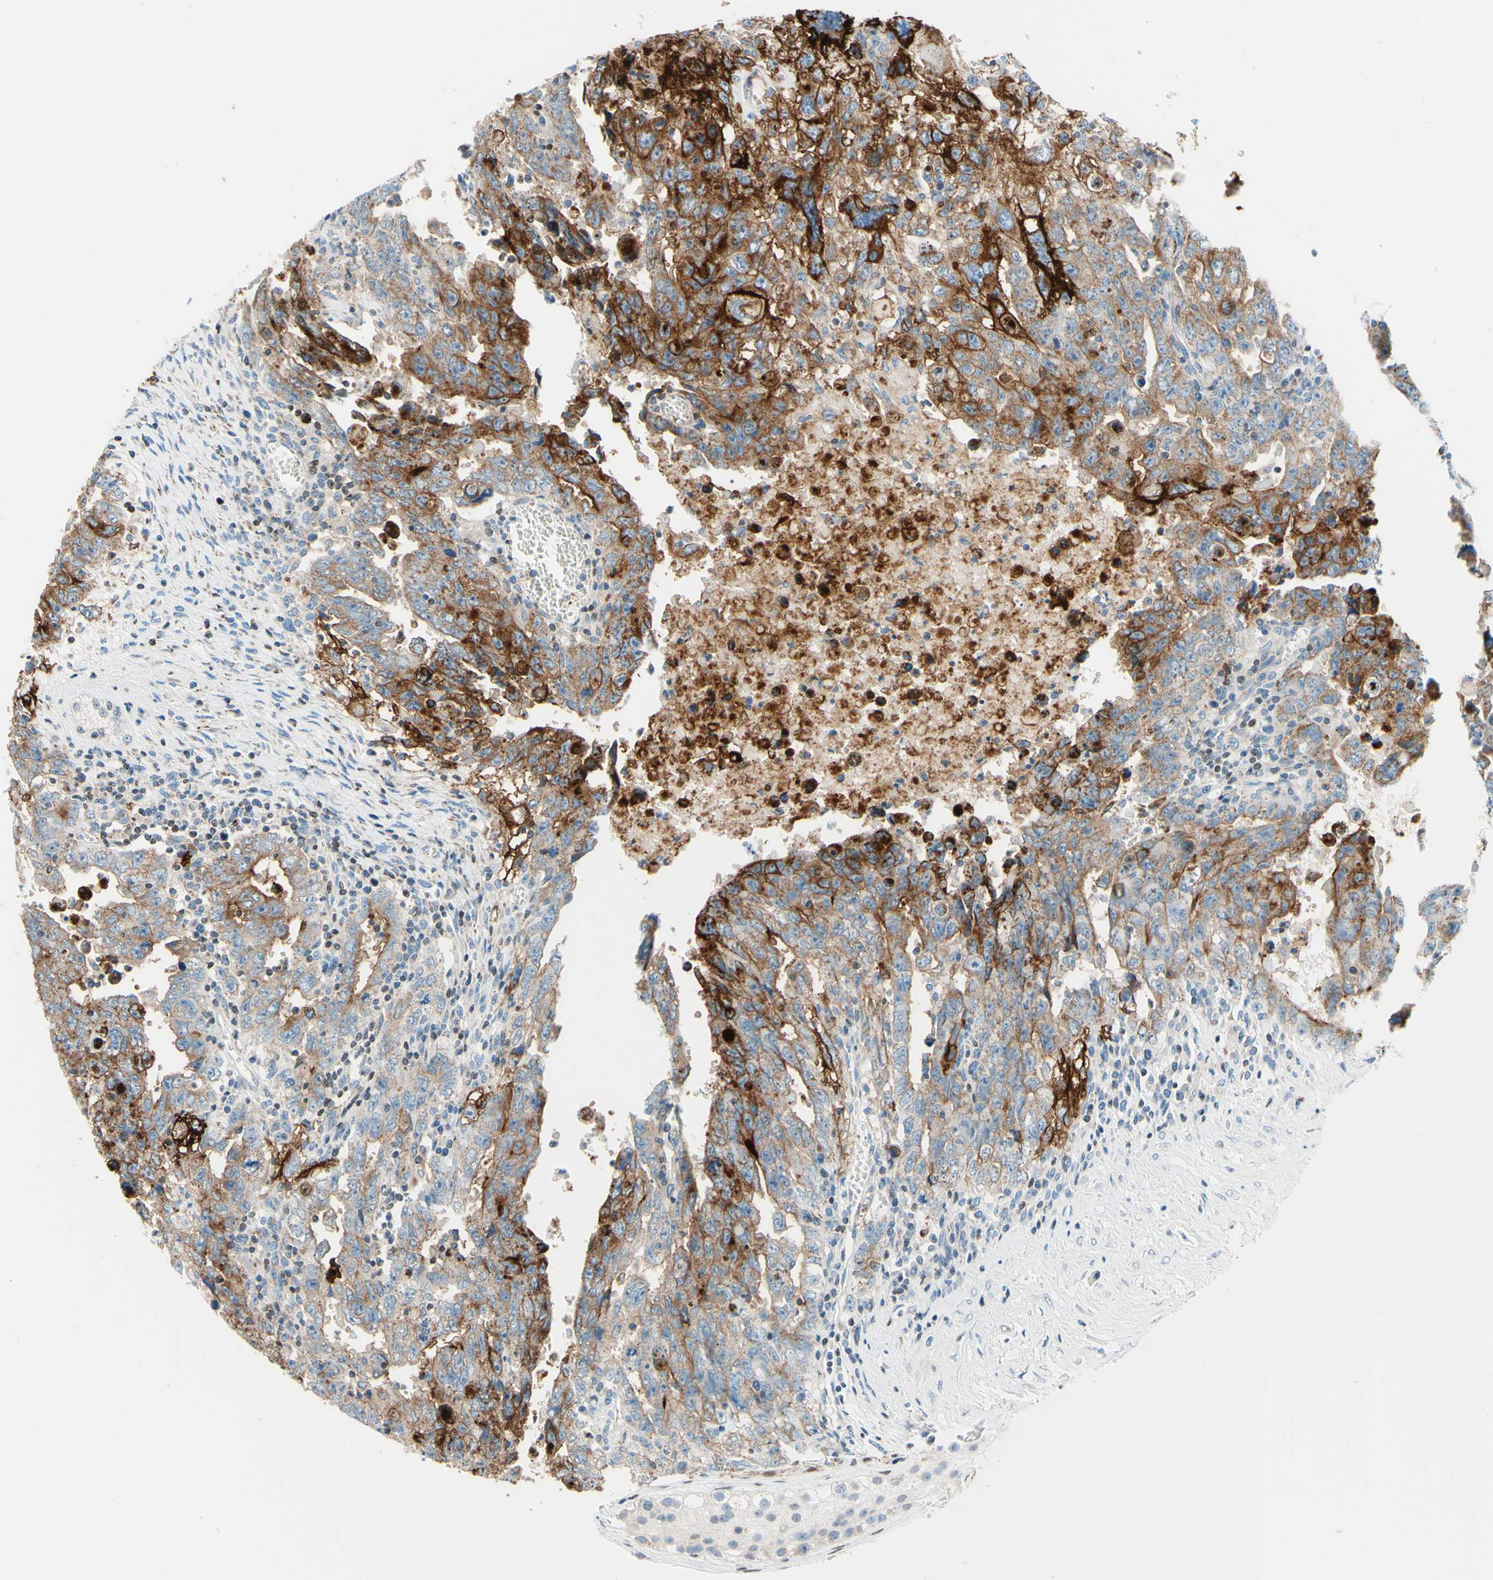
{"staining": {"intensity": "moderate", "quantity": ">75%", "location": "cytoplasmic/membranous"}, "tissue": "testis cancer", "cell_type": "Tumor cells", "image_type": "cancer", "snomed": [{"axis": "morphology", "description": "Carcinoma, Embryonal, NOS"}, {"axis": "topography", "description": "Testis"}], "caption": "Immunohistochemistry image of testis cancer (embryonal carcinoma) stained for a protein (brown), which reveals medium levels of moderate cytoplasmic/membranous expression in about >75% of tumor cells.", "gene": "CBX7", "patient": {"sex": "male", "age": 28}}